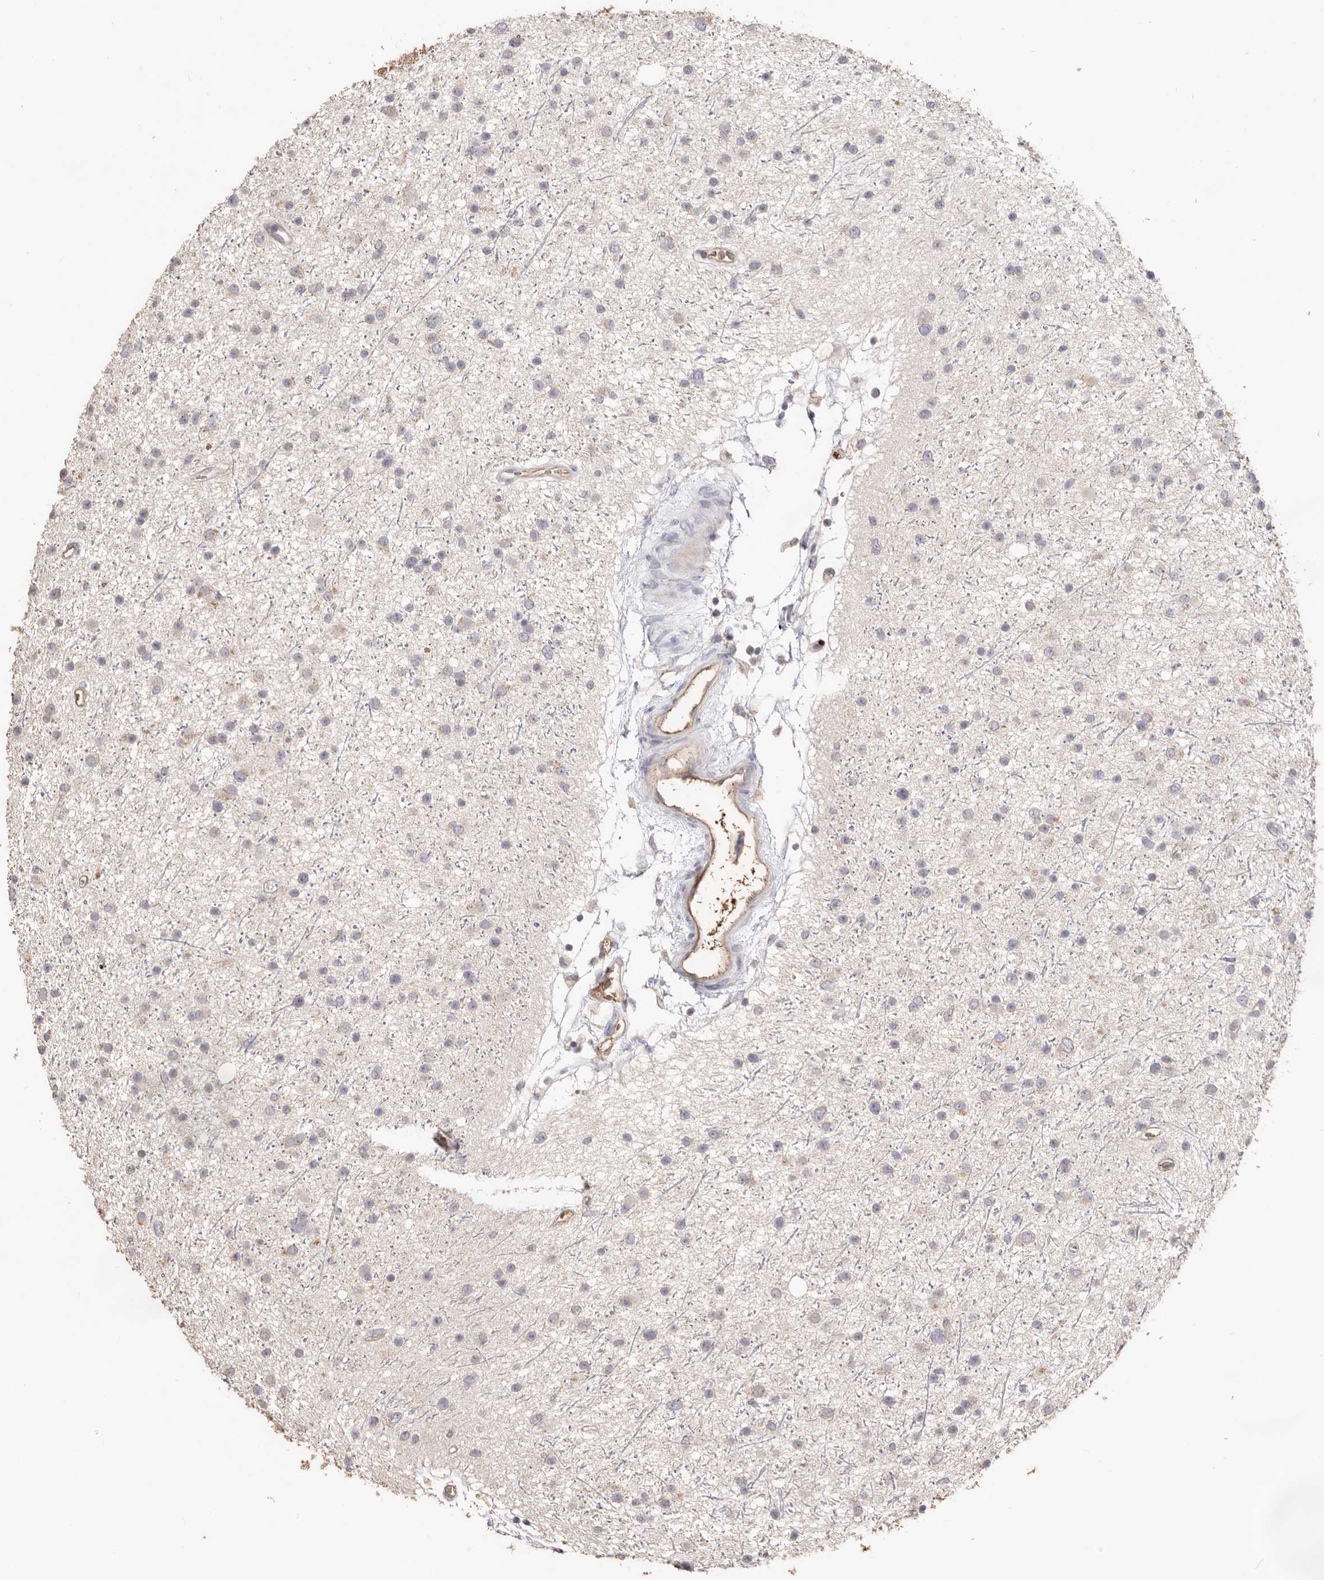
{"staining": {"intensity": "negative", "quantity": "none", "location": "none"}, "tissue": "glioma", "cell_type": "Tumor cells", "image_type": "cancer", "snomed": [{"axis": "morphology", "description": "Glioma, malignant, Low grade"}, {"axis": "topography", "description": "Cerebral cortex"}], "caption": "This is a photomicrograph of IHC staining of malignant glioma (low-grade), which shows no positivity in tumor cells.", "gene": "HCAR2", "patient": {"sex": "female", "age": 39}}